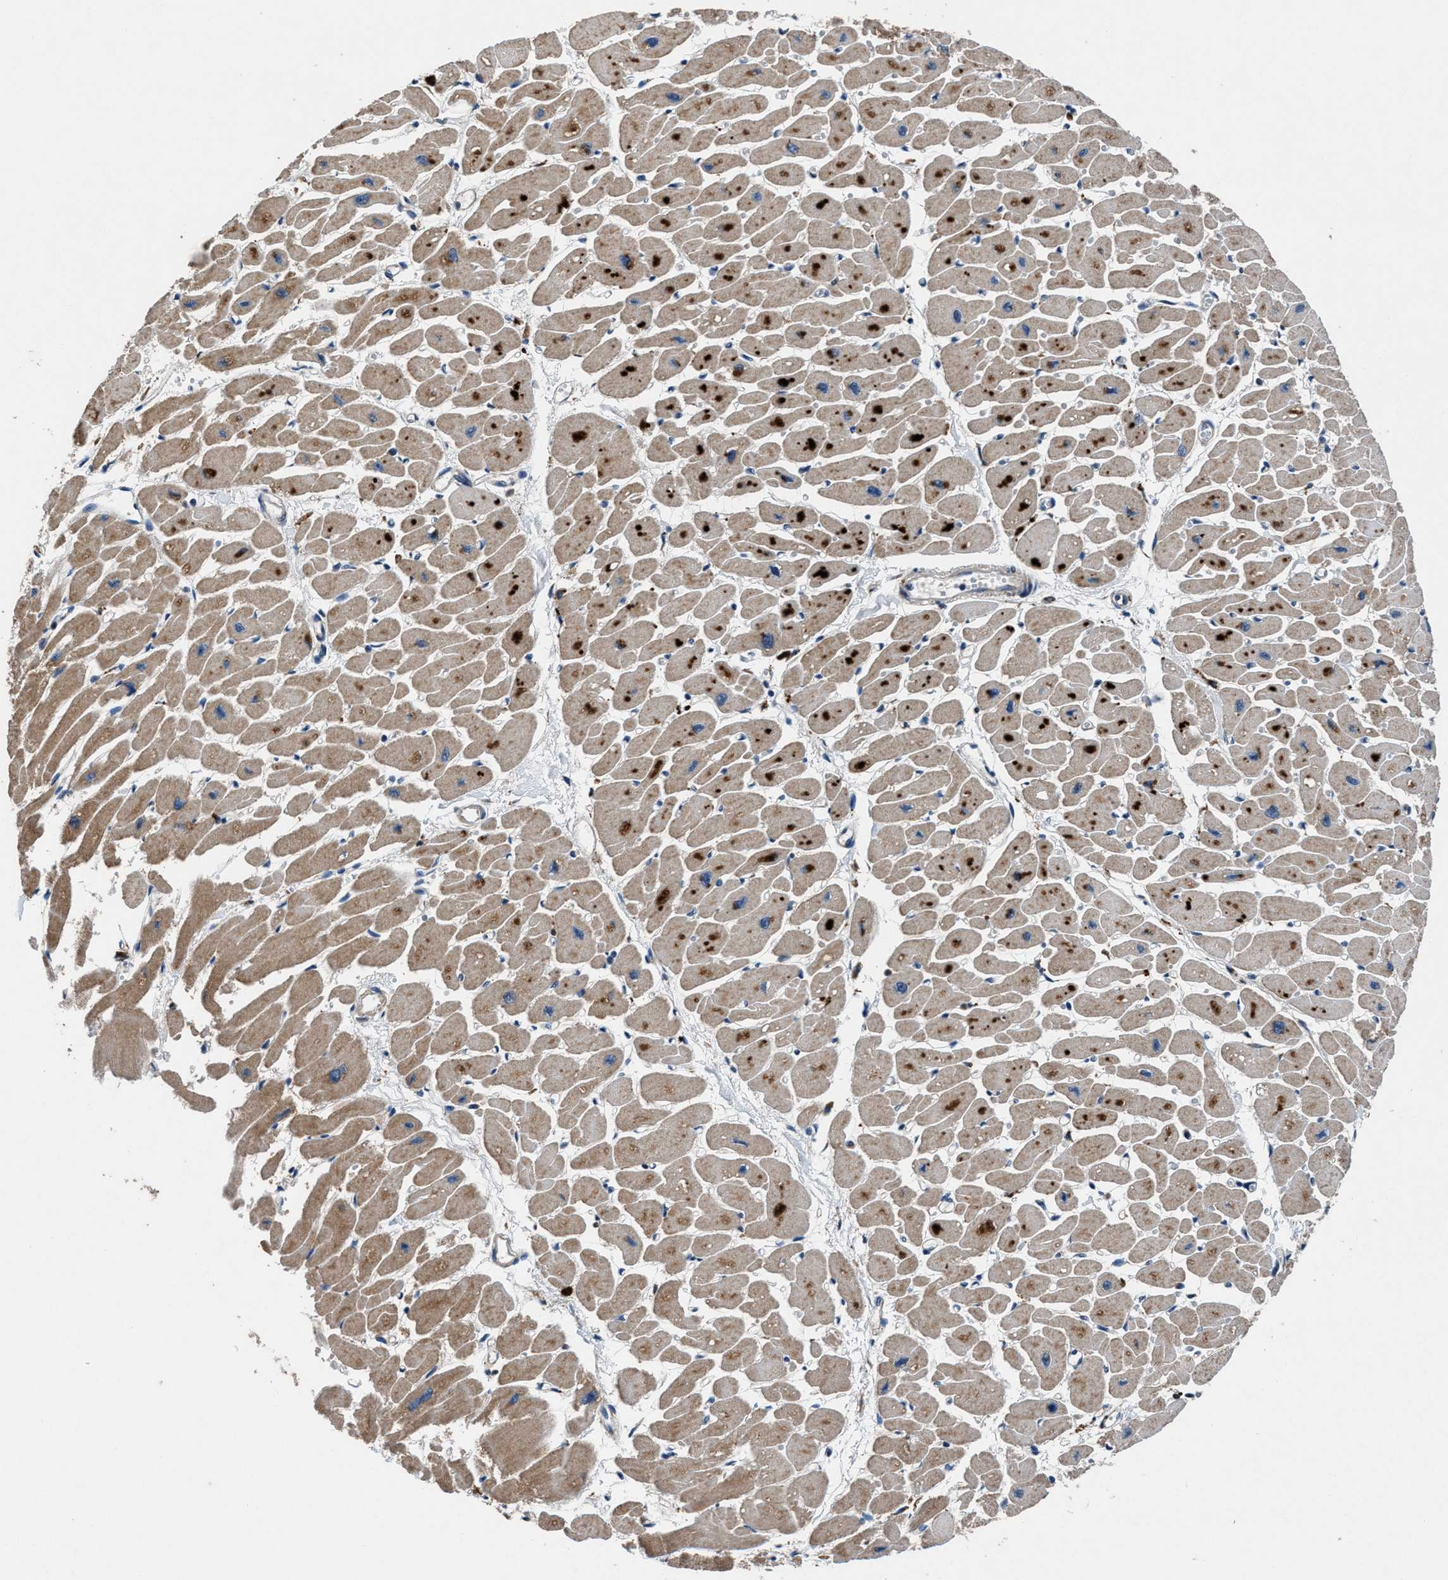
{"staining": {"intensity": "moderate", "quantity": ">75%", "location": "cytoplasmic/membranous"}, "tissue": "heart muscle", "cell_type": "Cardiomyocytes", "image_type": "normal", "snomed": [{"axis": "morphology", "description": "Normal tissue, NOS"}, {"axis": "topography", "description": "Heart"}], "caption": "Protein analysis of unremarkable heart muscle exhibits moderate cytoplasmic/membranous positivity in approximately >75% of cardiomyocytes.", "gene": "FAM221A", "patient": {"sex": "female", "age": 54}}